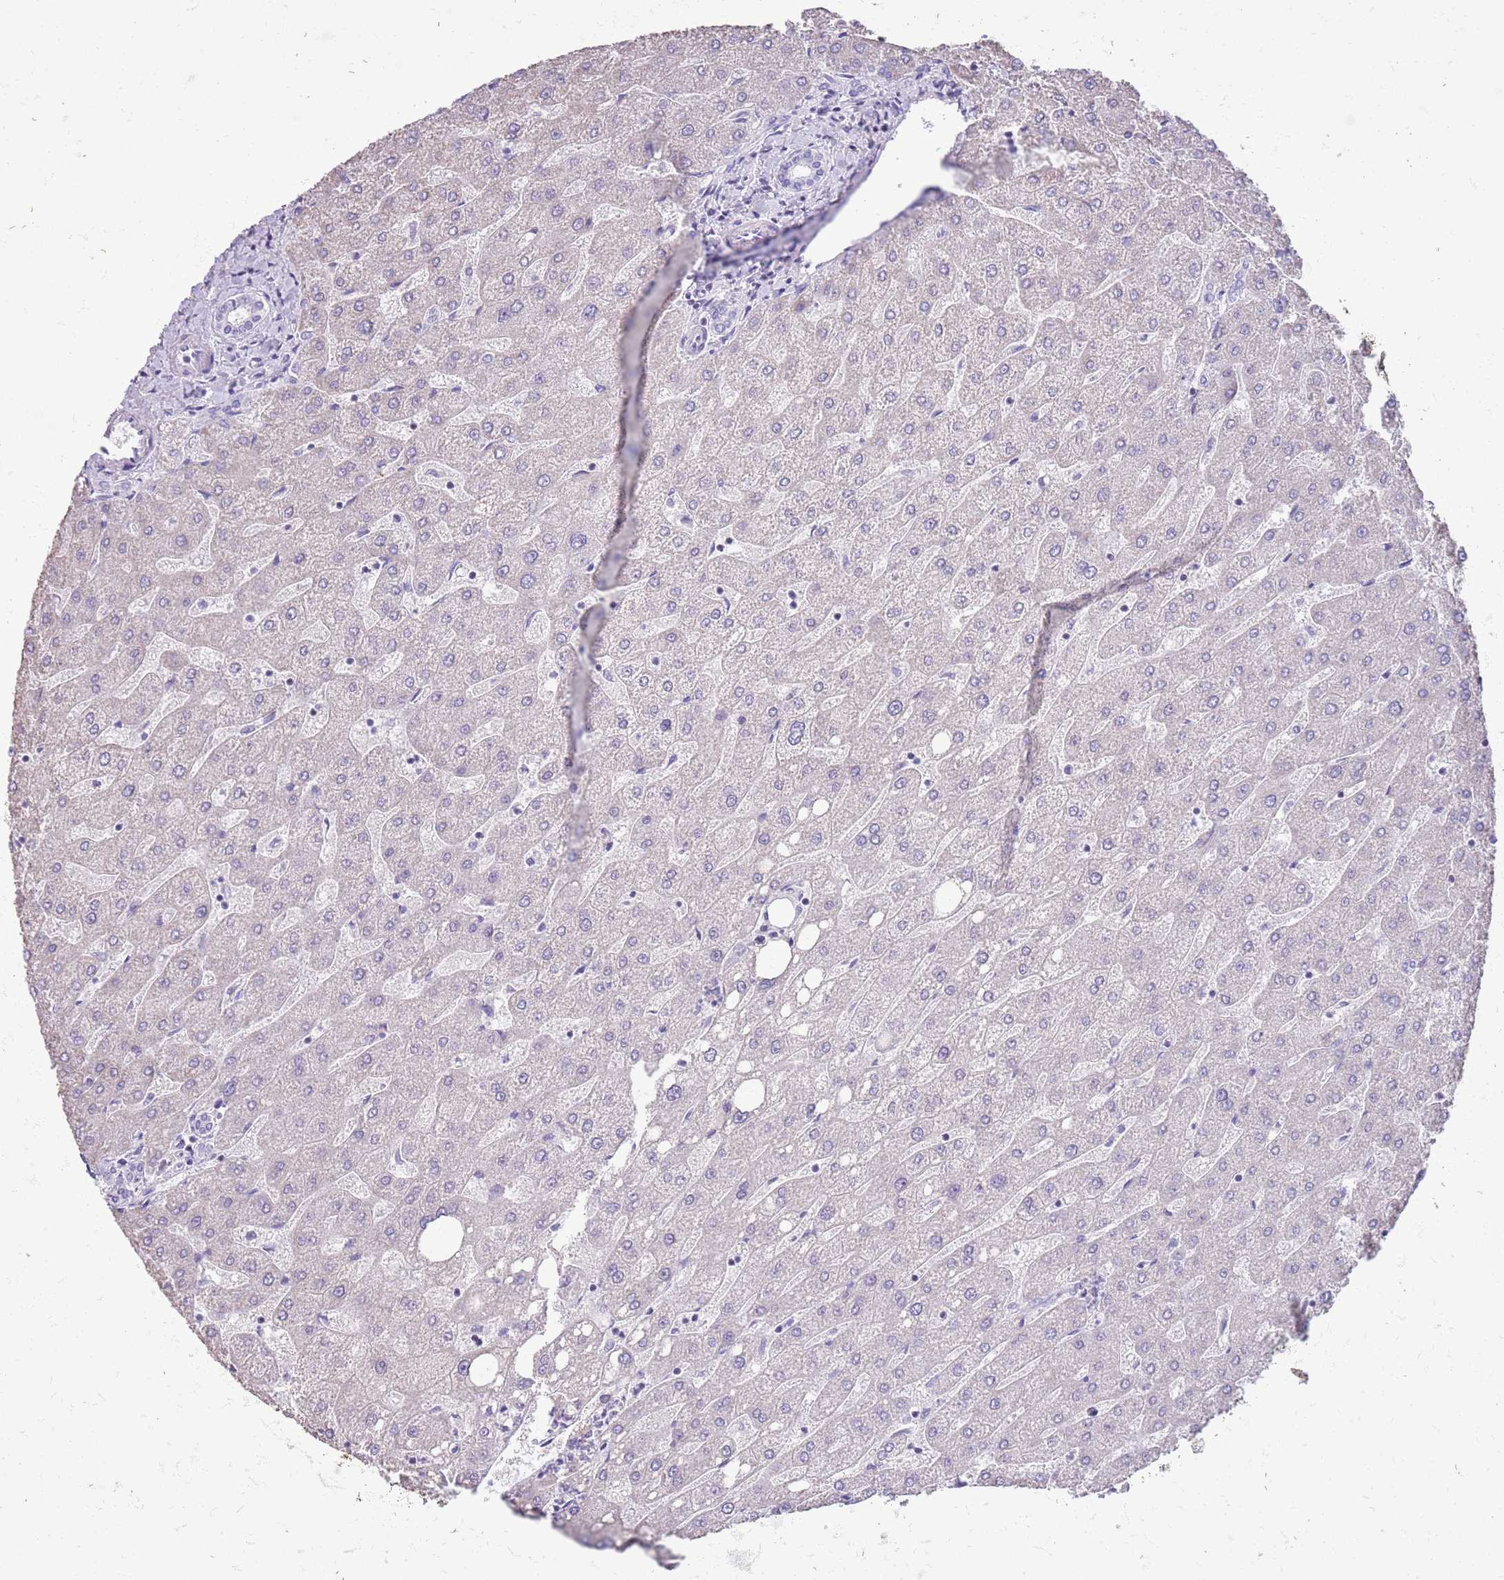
{"staining": {"intensity": "negative", "quantity": "none", "location": "none"}, "tissue": "liver", "cell_type": "Cholangiocytes", "image_type": "normal", "snomed": [{"axis": "morphology", "description": "Normal tissue, NOS"}, {"axis": "topography", "description": "Liver"}], "caption": "Immunohistochemistry (IHC) of unremarkable human liver reveals no expression in cholangiocytes. Brightfield microscopy of immunohistochemistry stained with DAB (brown) and hematoxylin (blue), captured at high magnification.", "gene": "BCL11B", "patient": {"sex": "male", "age": 67}}